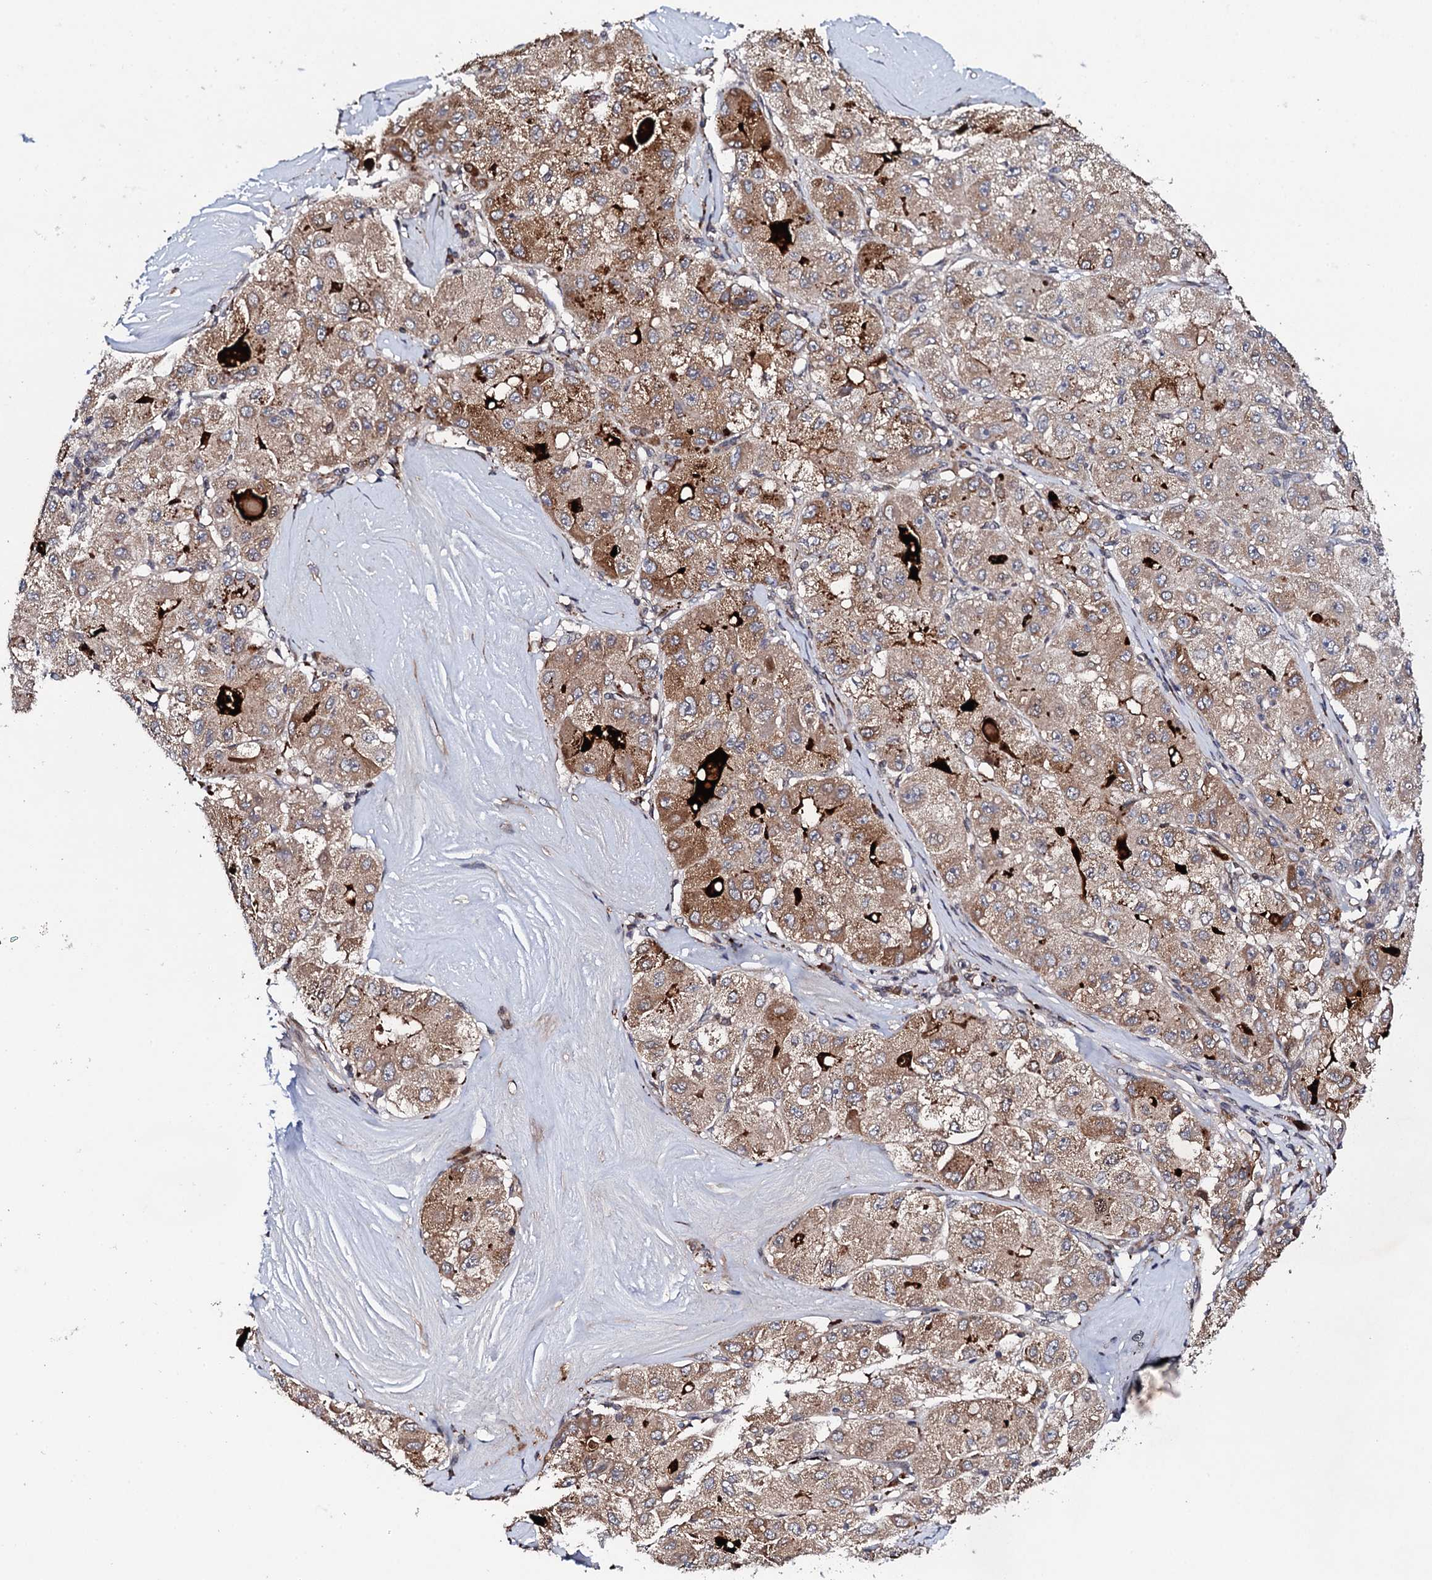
{"staining": {"intensity": "moderate", "quantity": "<25%", "location": "cytoplasmic/membranous"}, "tissue": "liver cancer", "cell_type": "Tumor cells", "image_type": "cancer", "snomed": [{"axis": "morphology", "description": "Carcinoma, Hepatocellular, NOS"}, {"axis": "topography", "description": "Liver"}], "caption": "Approximately <25% of tumor cells in liver cancer (hepatocellular carcinoma) show moderate cytoplasmic/membranous protein positivity as visualized by brown immunohistochemical staining.", "gene": "FAM111A", "patient": {"sex": "male", "age": 80}}